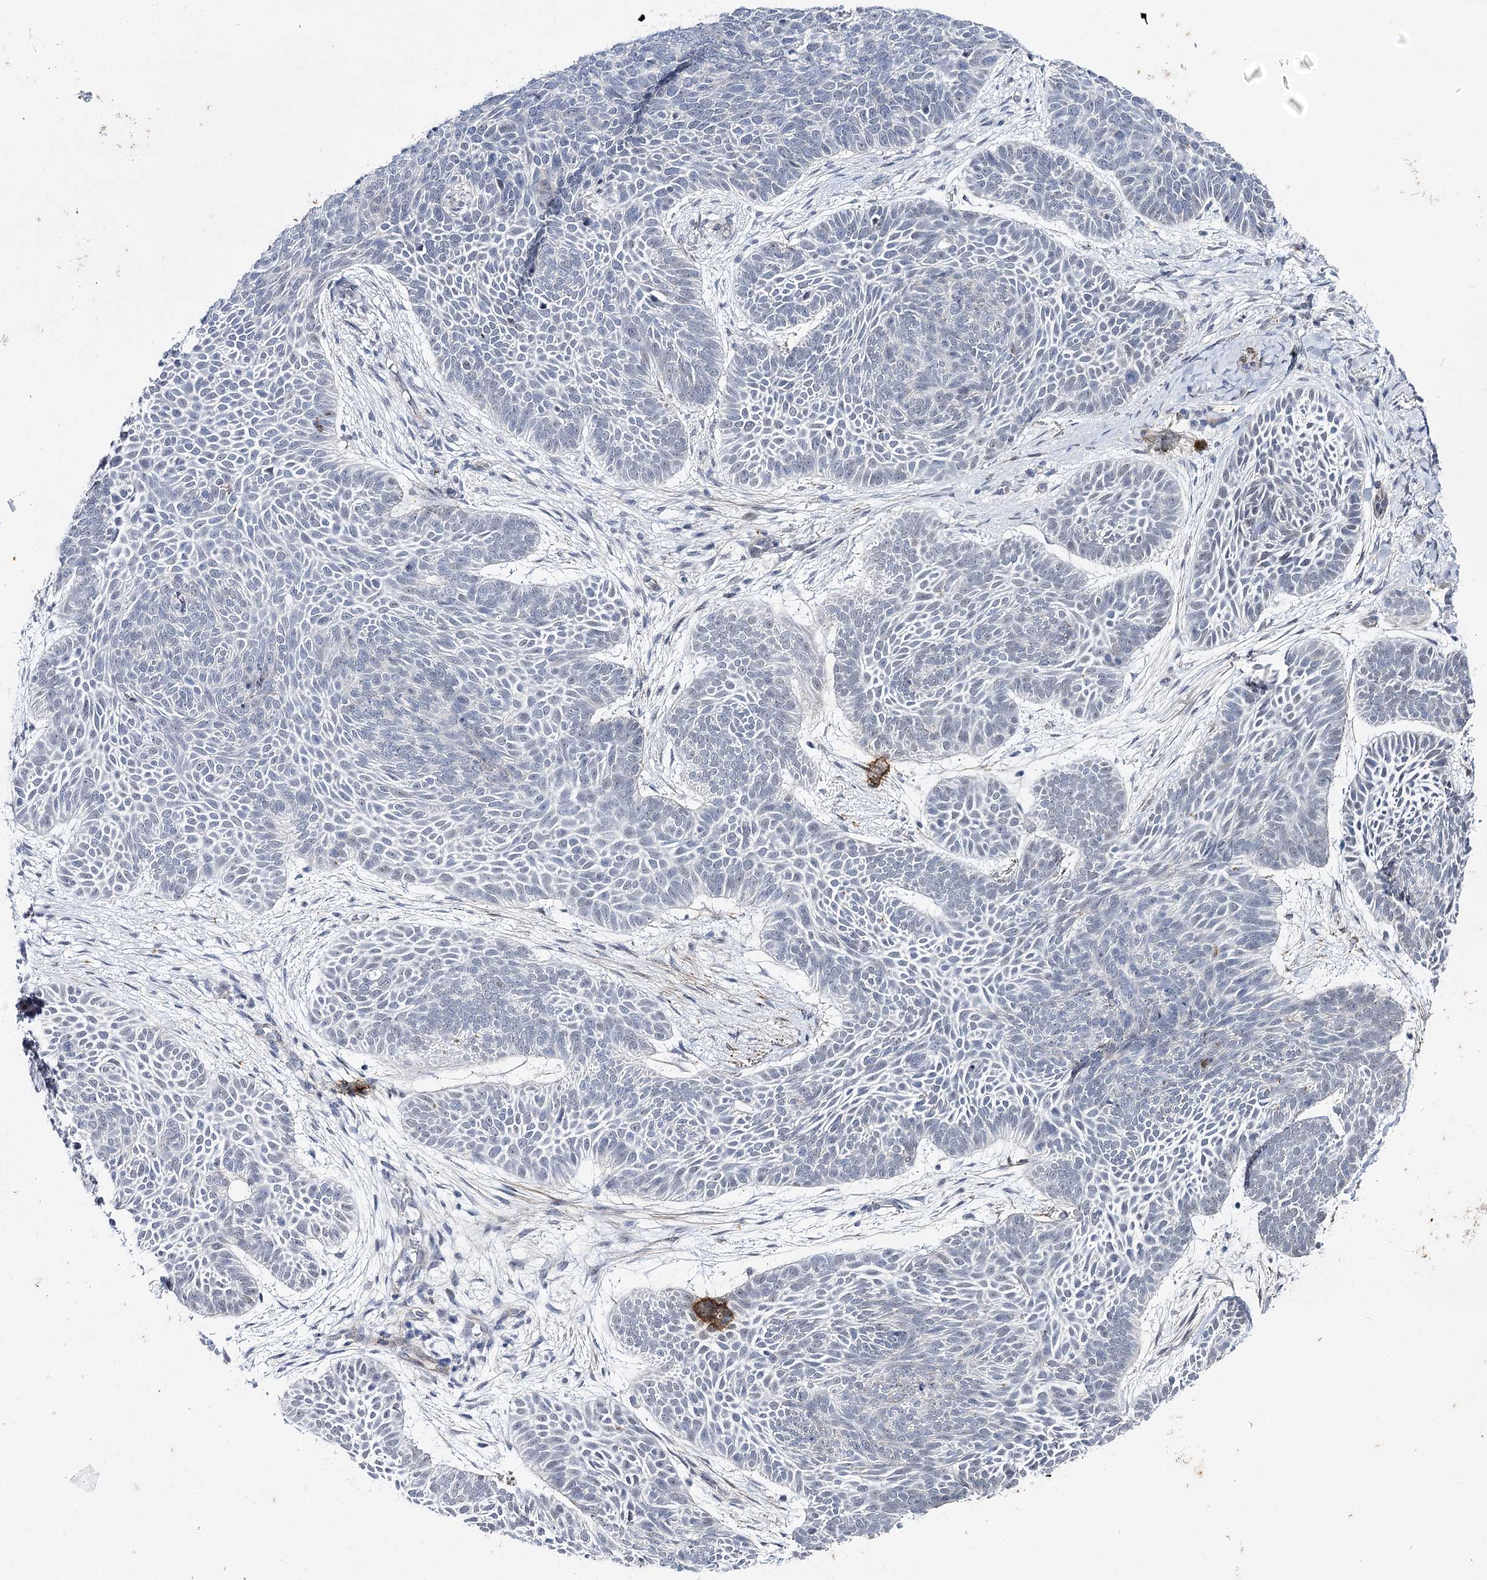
{"staining": {"intensity": "negative", "quantity": "none", "location": "none"}, "tissue": "skin cancer", "cell_type": "Tumor cells", "image_type": "cancer", "snomed": [{"axis": "morphology", "description": "Basal cell carcinoma"}, {"axis": "topography", "description": "Skin"}], "caption": "The immunohistochemistry micrograph has no significant expression in tumor cells of skin basal cell carcinoma tissue.", "gene": "AGXT2", "patient": {"sex": "male", "age": 85}}